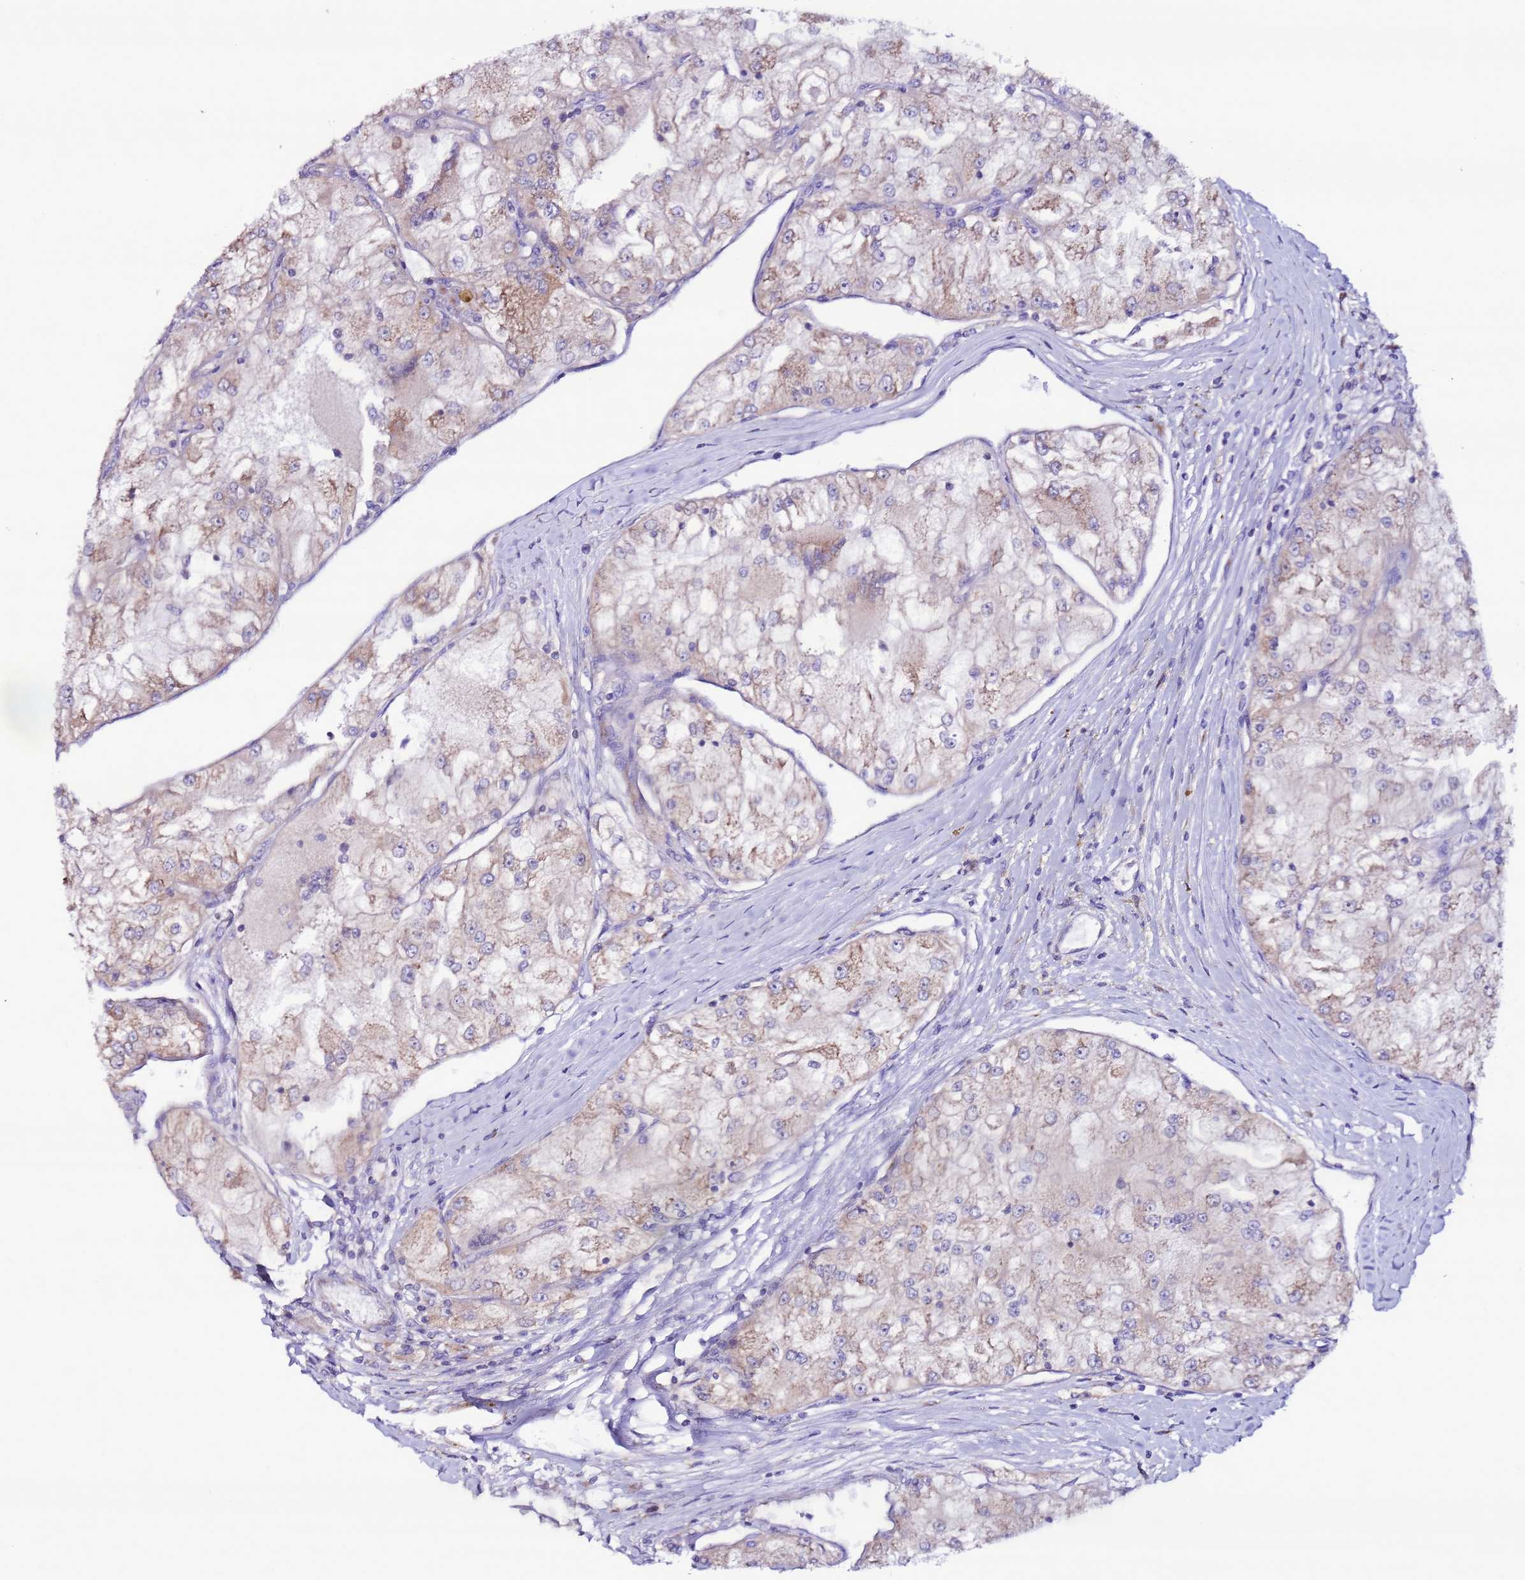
{"staining": {"intensity": "moderate", "quantity": "<25%", "location": "cytoplasmic/membranous"}, "tissue": "renal cancer", "cell_type": "Tumor cells", "image_type": "cancer", "snomed": [{"axis": "morphology", "description": "Adenocarcinoma, NOS"}, {"axis": "topography", "description": "Kidney"}], "caption": "Moderate cytoplasmic/membranous positivity for a protein is appreciated in approximately <25% of tumor cells of renal cancer using immunohistochemistry (IHC).", "gene": "AHI1", "patient": {"sex": "female", "age": 72}}